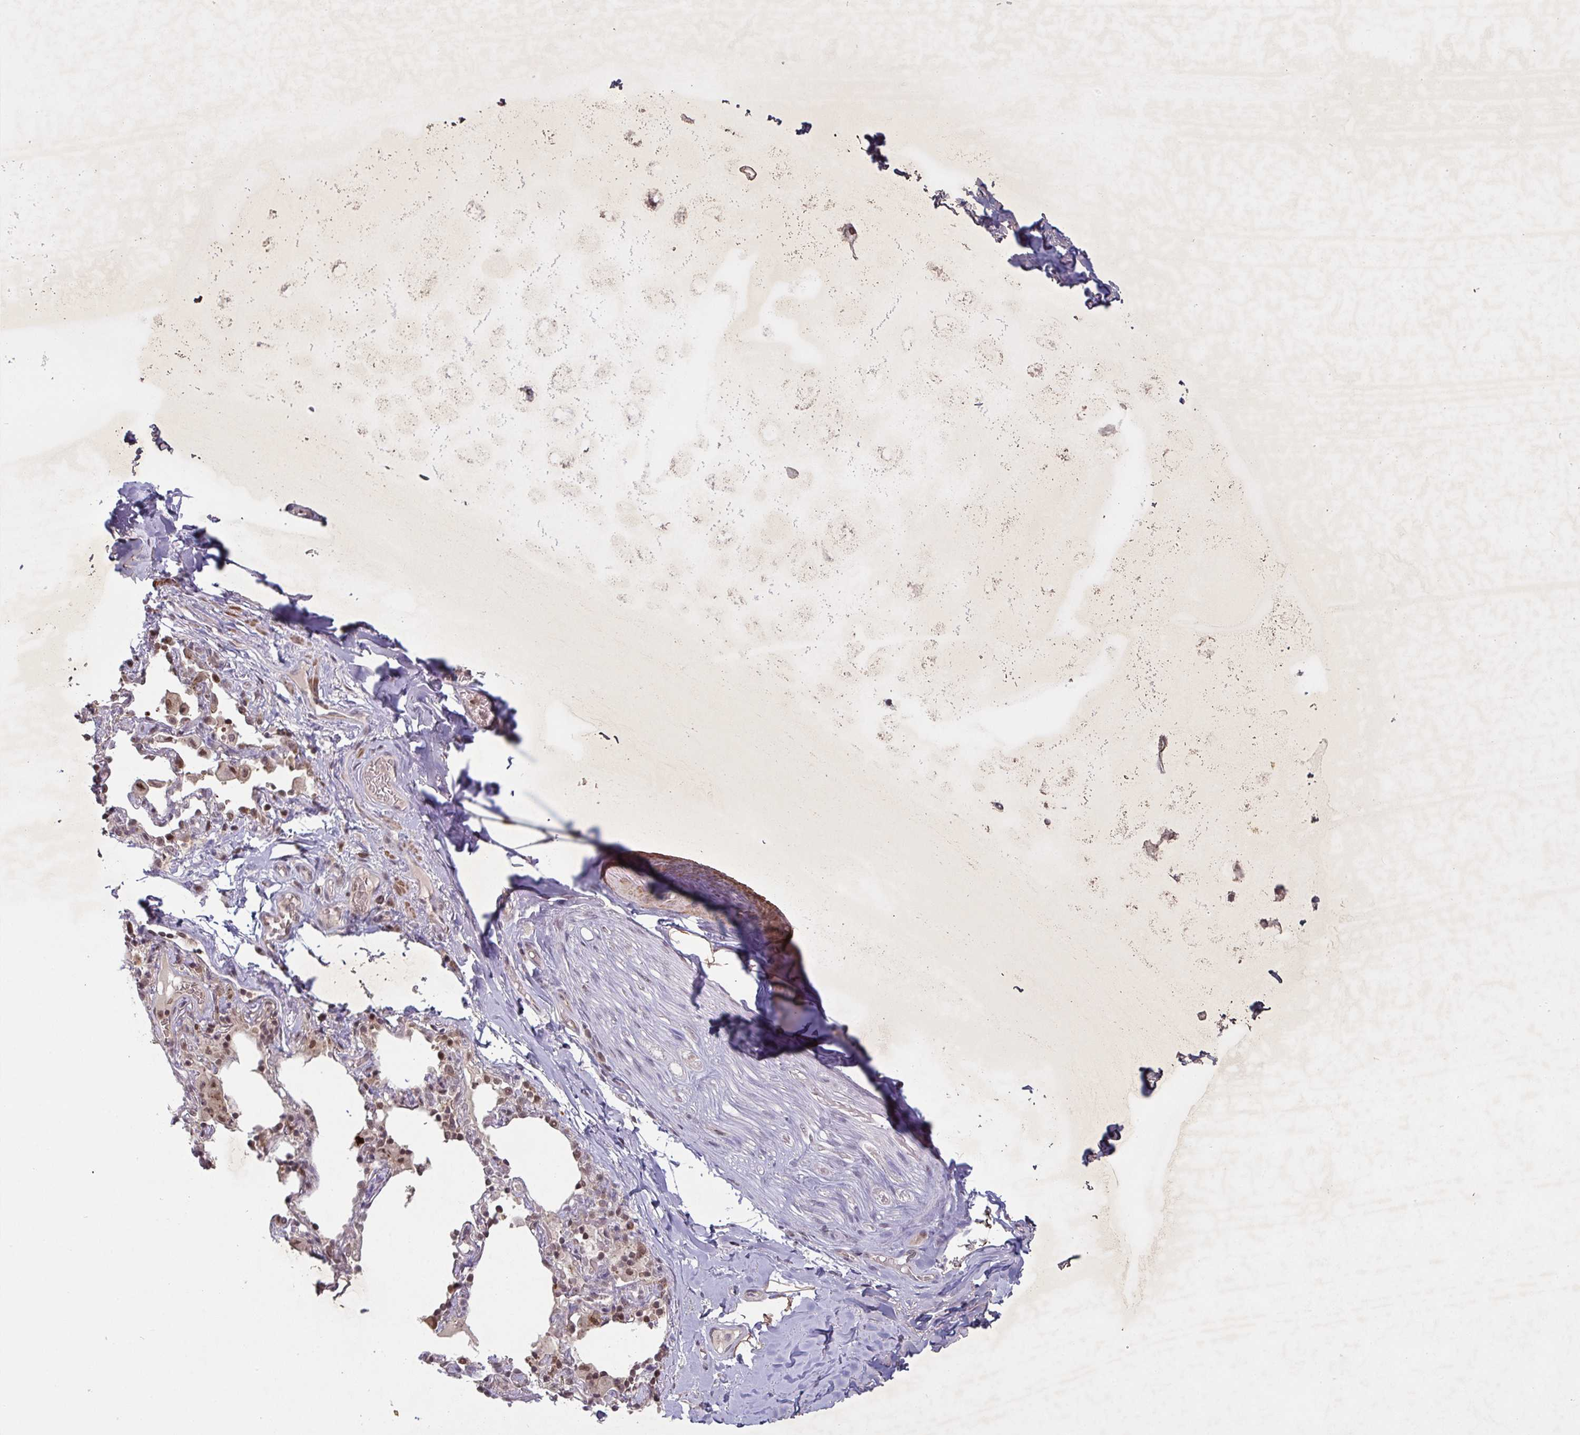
{"staining": {"intensity": "strong", "quantity": ">75%", "location": "cytoplasmic/membranous"}, "tissue": "adipose tissue", "cell_type": "Adipocytes", "image_type": "normal", "snomed": [{"axis": "morphology", "description": "Normal tissue, NOS"}, {"axis": "topography", "description": "Cartilage tissue"}, {"axis": "topography", "description": "Bronchus"}], "caption": "Immunohistochemical staining of benign adipose tissue displays >75% levels of strong cytoplasmic/membranous protein staining in approximately >75% of adipocytes. Nuclei are stained in blue.", "gene": "NLRP13", "patient": {"sex": "male", "age": 64}}